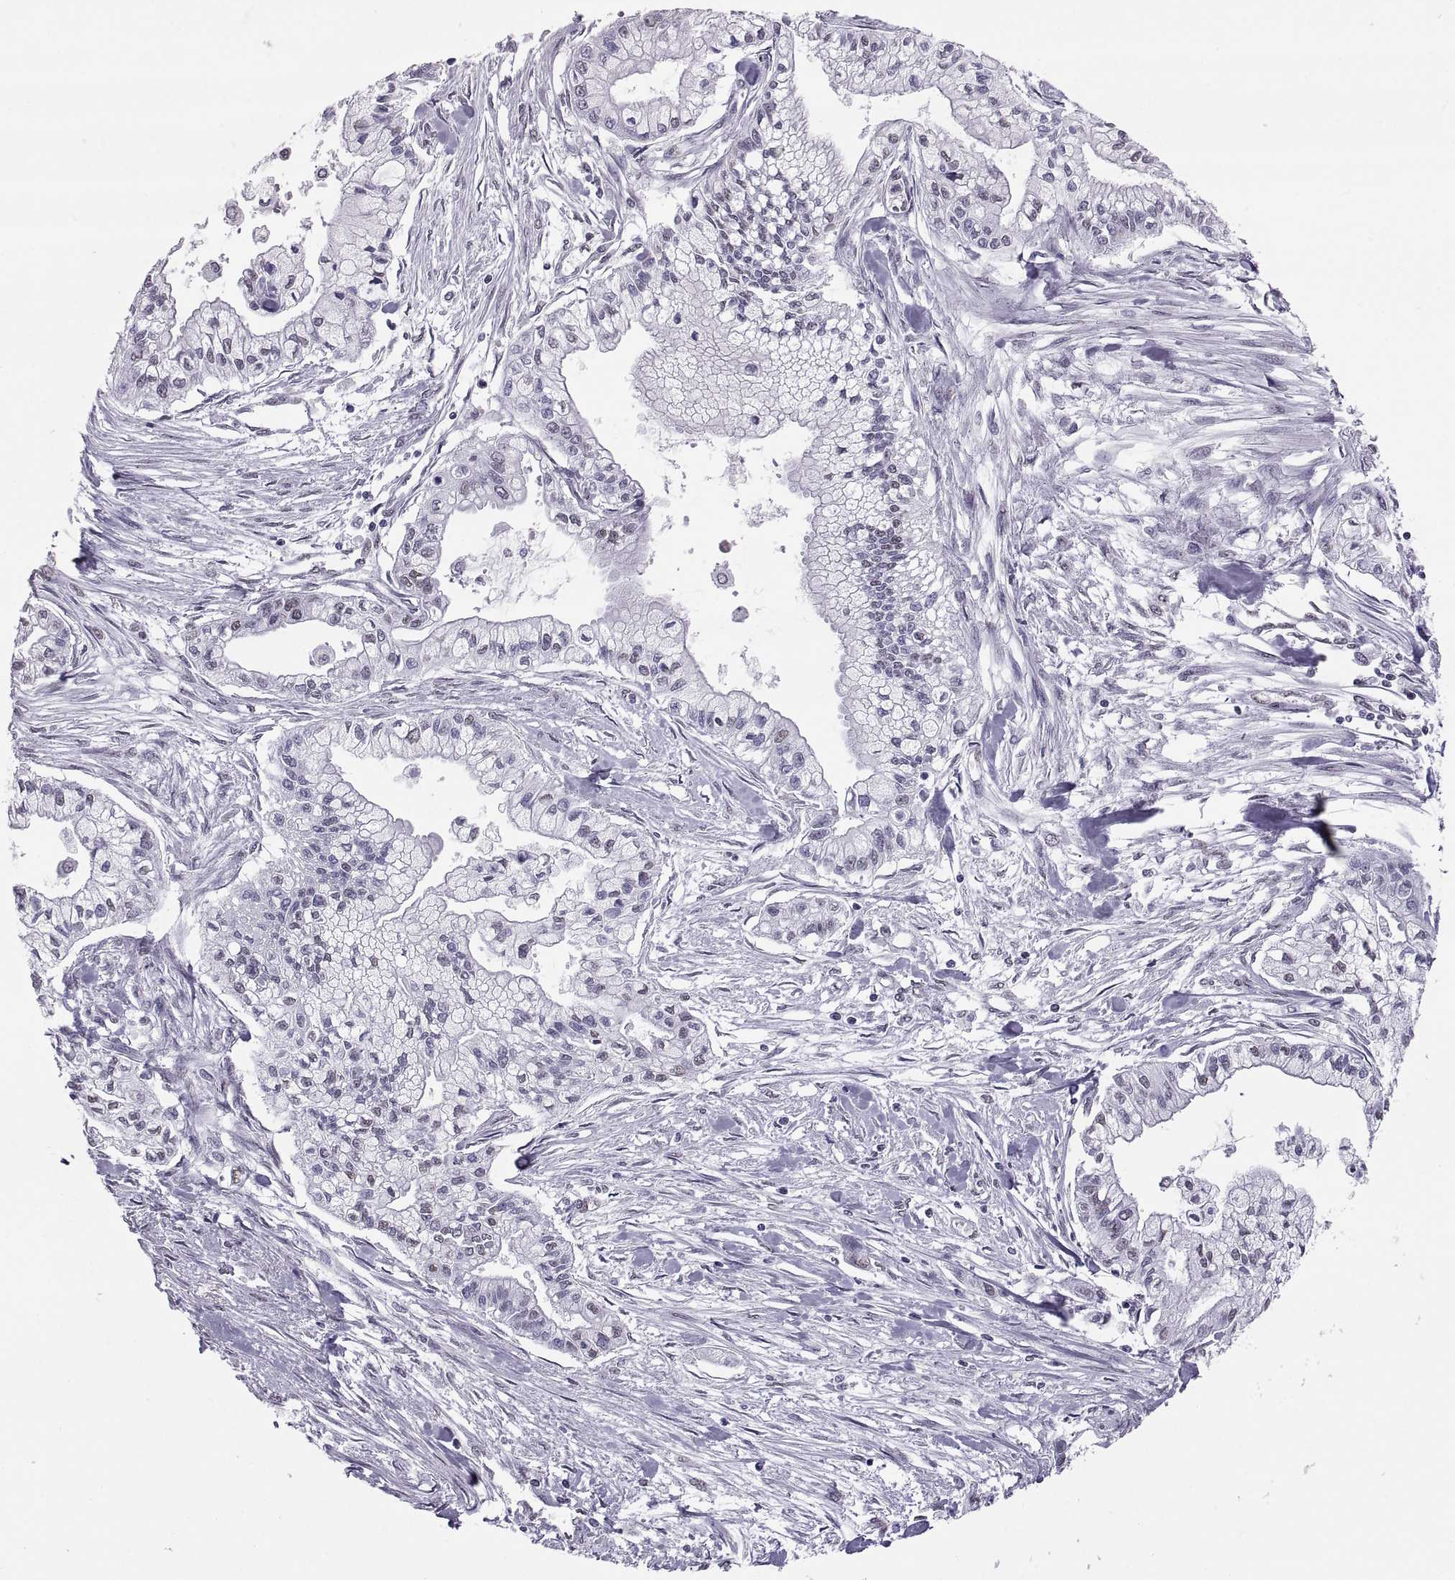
{"staining": {"intensity": "negative", "quantity": "none", "location": "none"}, "tissue": "pancreatic cancer", "cell_type": "Tumor cells", "image_type": "cancer", "snomed": [{"axis": "morphology", "description": "Adenocarcinoma, NOS"}, {"axis": "topography", "description": "Pancreas"}], "caption": "Tumor cells show no significant expression in pancreatic cancer.", "gene": "CARTPT", "patient": {"sex": "male", "age": 54}}